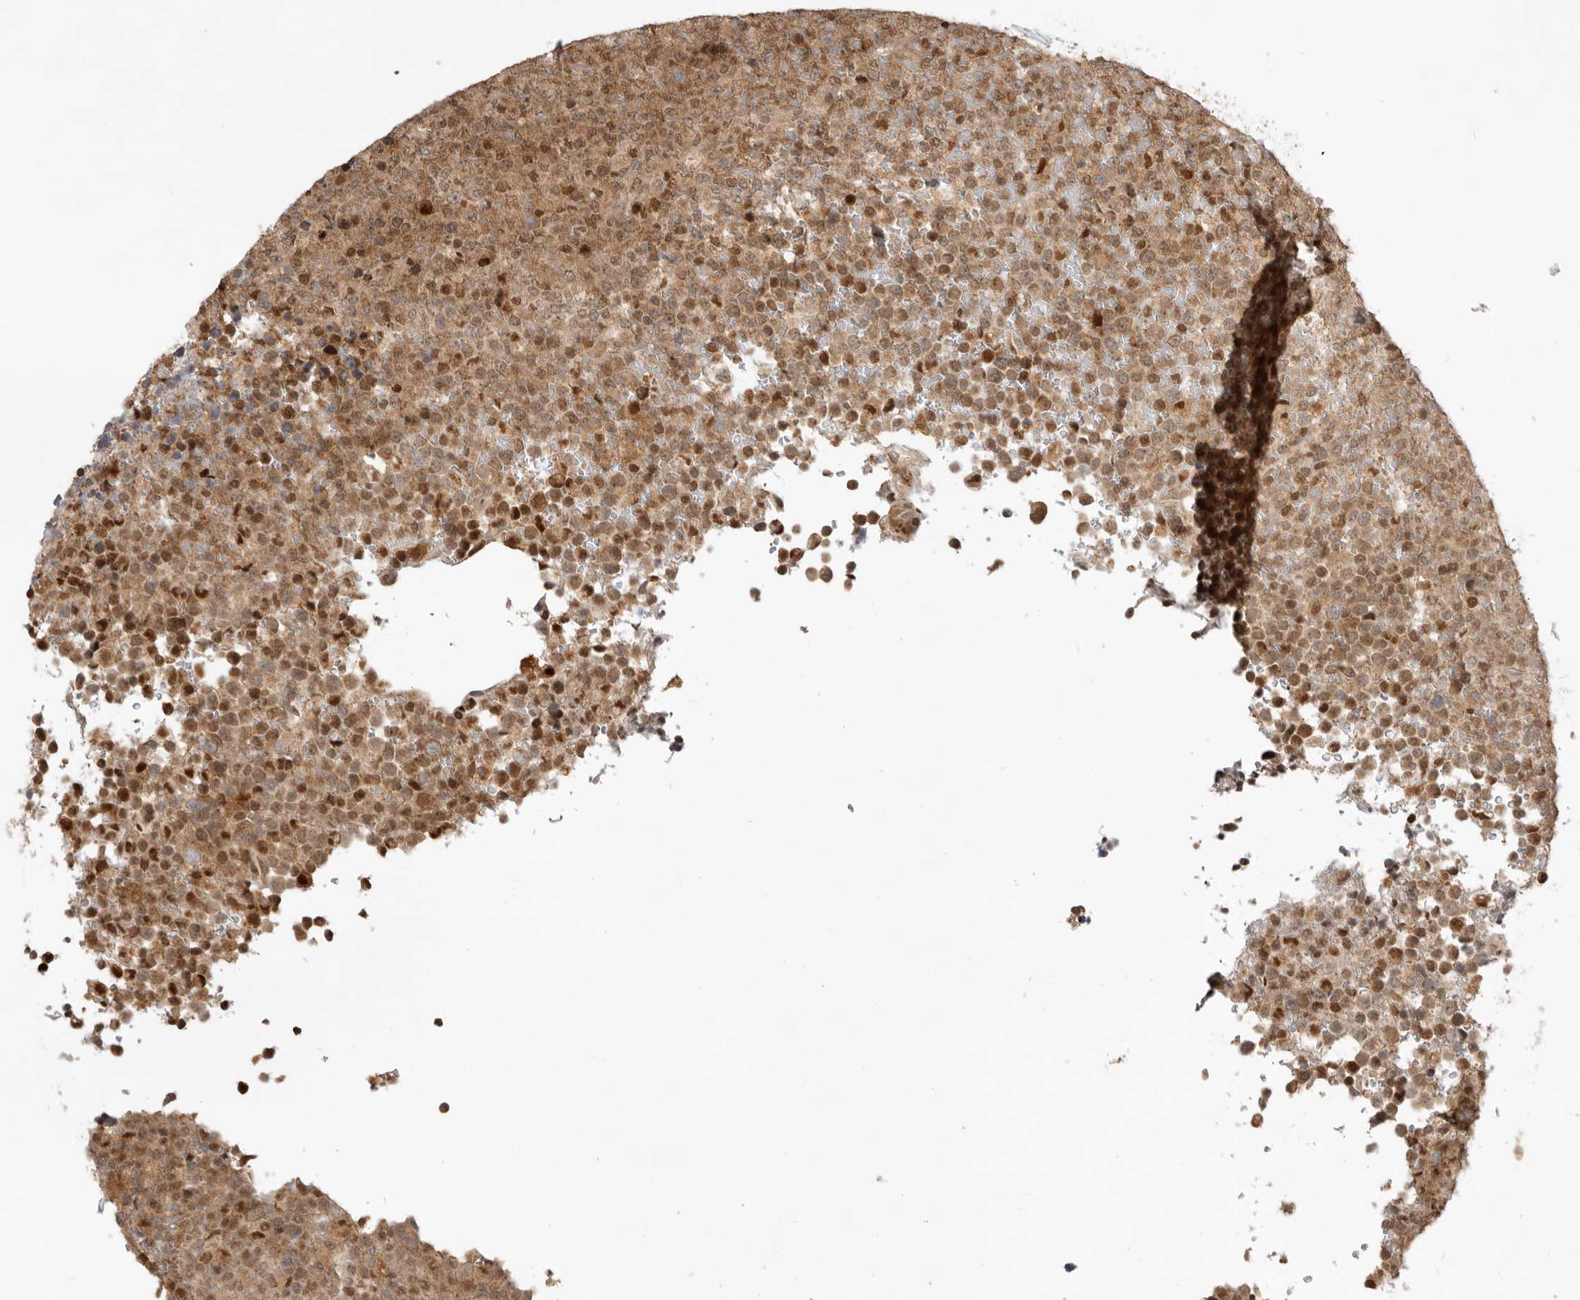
{"staining": {"intensity": "moderate", "quantity": ">75%", "location": "cytoplasmic/membranous,nuclear"}, "tissue": "lymphoma", "cell_type": "Tumor cells", "image_type": "cancer", "snomed": [{"axis": "morphology", "description": "Malignant lymphoma, non-Hodgkin's type, High grade"}, {"axis": "topography", "description": "Lymph node"}], "caption": "Tumor cells exhibit moderate cytoplasmic/membranous and nuclear positivity in about >75% of cells in lymphoma.", "gene": "ADPRS", "patient": {"sex": "male", "age": 13}}